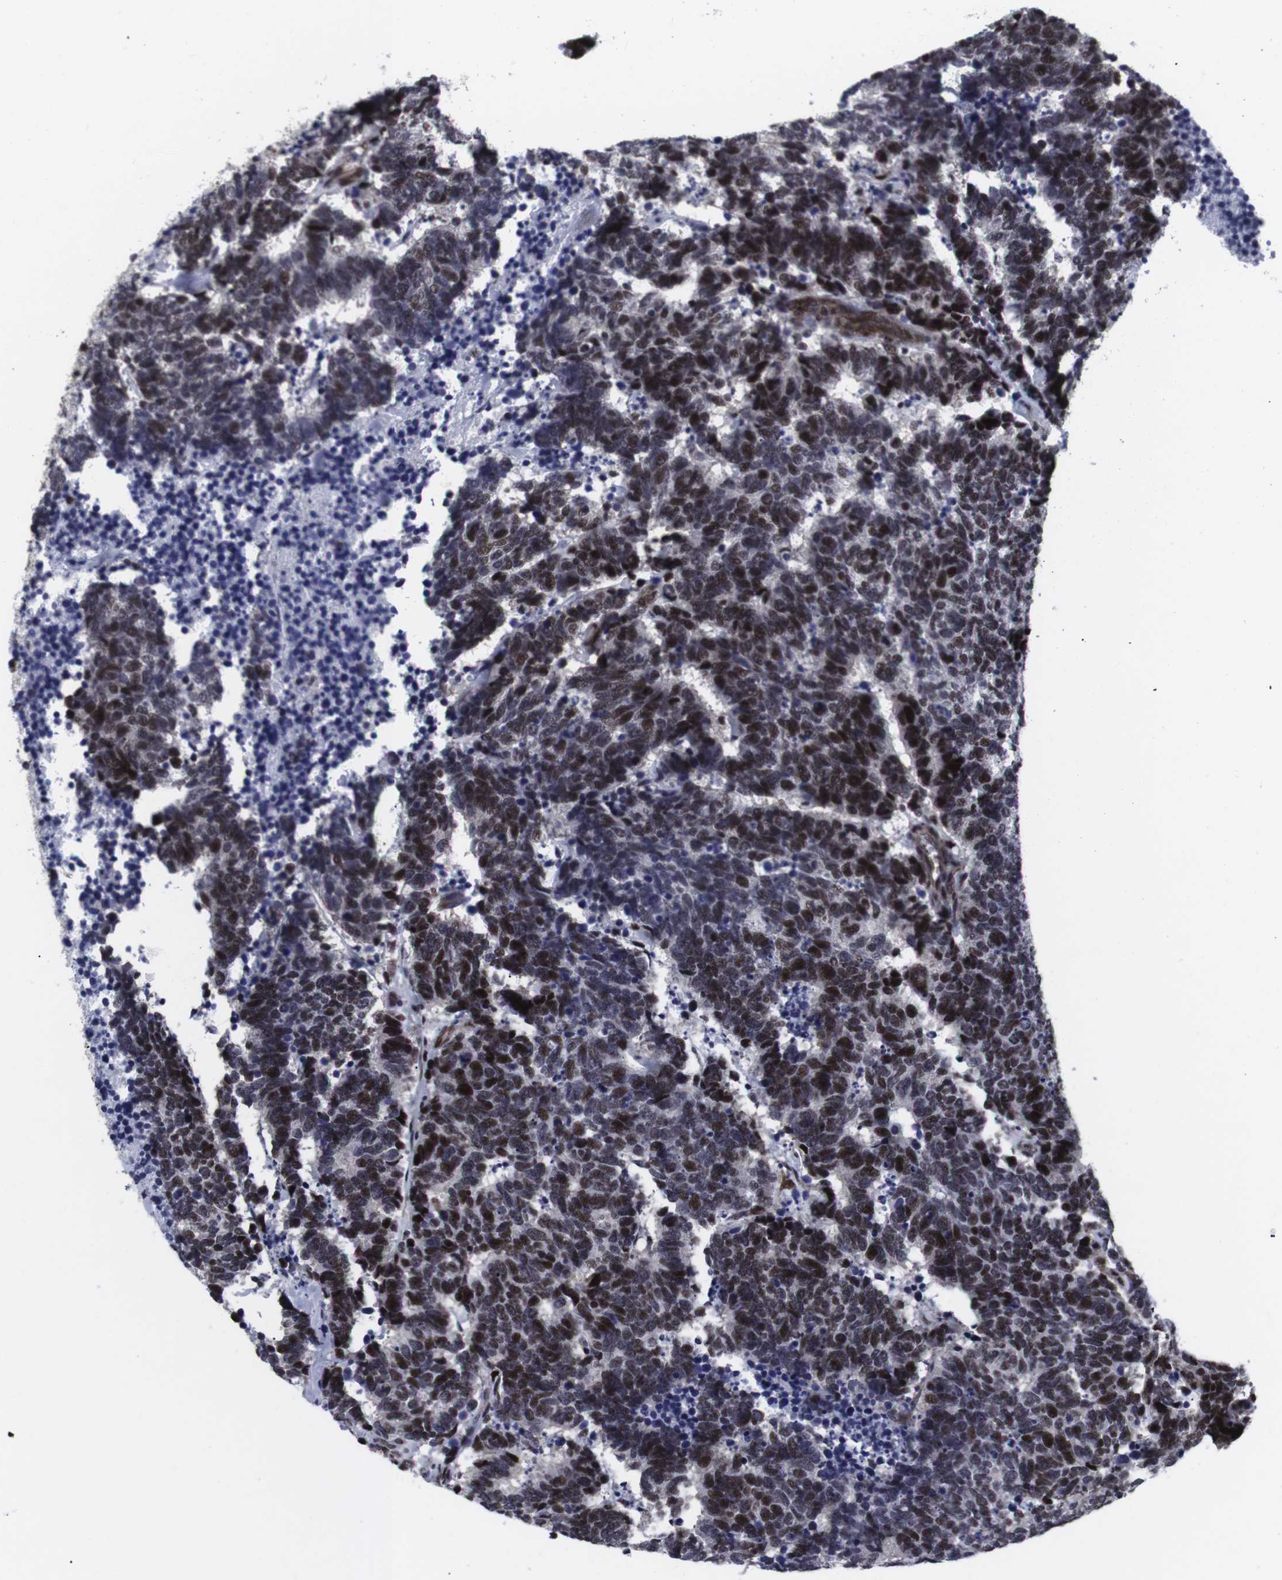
{"staining": {"intensity": "strong", "quantity": ">75%", "location": "nuclear"}, "tissue": "carcinoid", "cell_type": "Tumor cells", "image_type": "cancer", "snomed": [{"axis": "morphology", "description": "Carcinoma, NOS"}, {"axis": "morphology", "description": "Carcinoid, malignant, NOS"}, {"axis": "topography", "description": "Urinary bladder"}], "caption": "Brown immunohistochemical staining in malignant carcinoid reveals strong nuclear expression in approximately >75% of tumor cells.", "gene": "MLH1", "patient": {"sex": "male", "age": 57}}